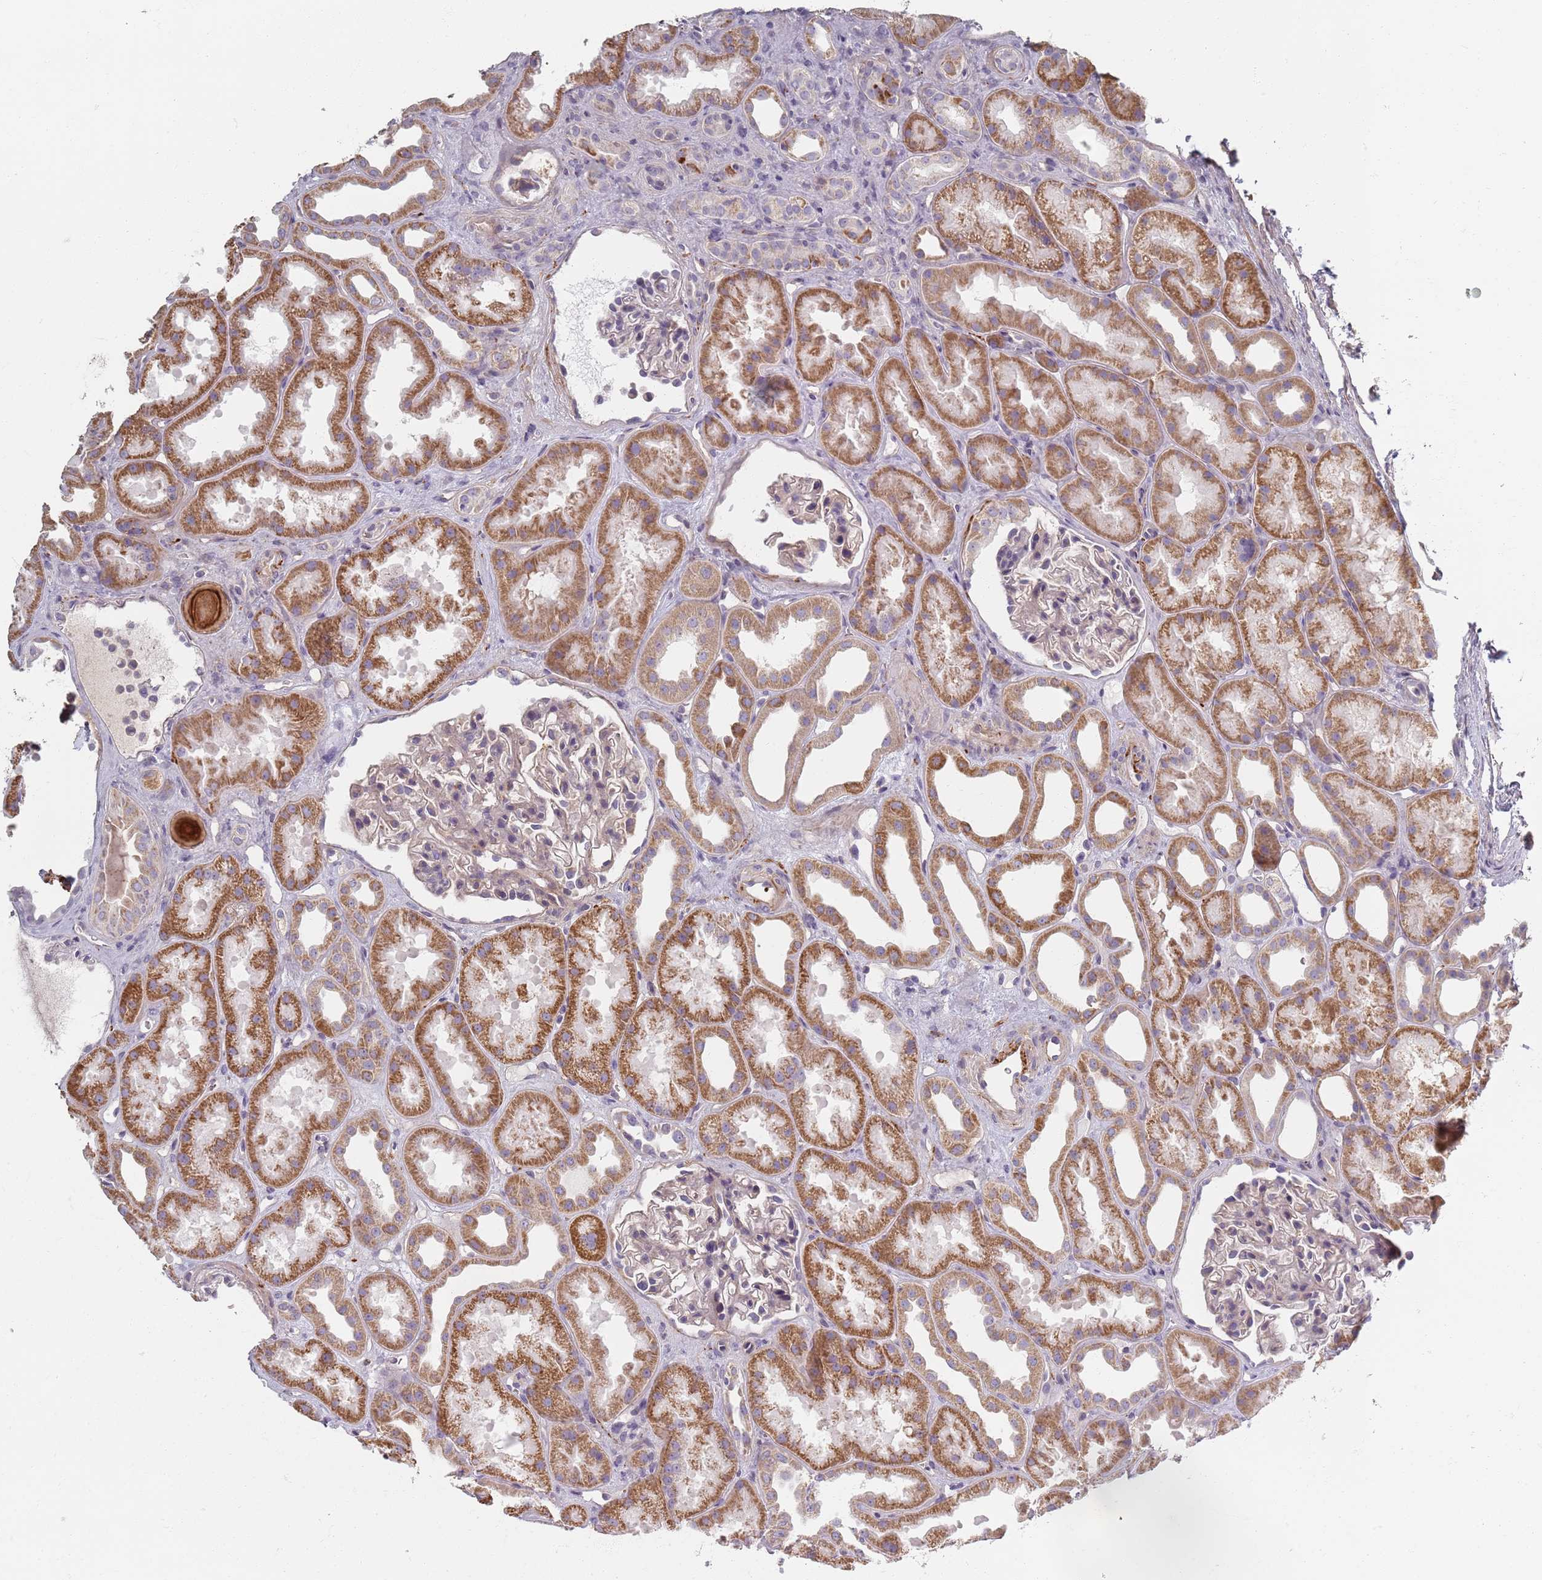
{"staining": {"intensity": "negative", "quantity": "none", "location": "none"}, "tissue": "kidney", "cell_type": "Cells in glomeruli", "image_type": "normal", "snomed": [{"axis": "morphology", "description": "Normal tissue, NOS"}, {"axis": "topography", "description": "Kidney"}], "caption": "Cells in glomeruli show no significant expression in normal kidney. The staining is performed using DAB (3,3'-diaminobenzidine) brown chromogen with nuclei counter-stained in using hematoxylin.", "gene": "SYNGR3", "patient": {"sex": "male", "age": 61}}